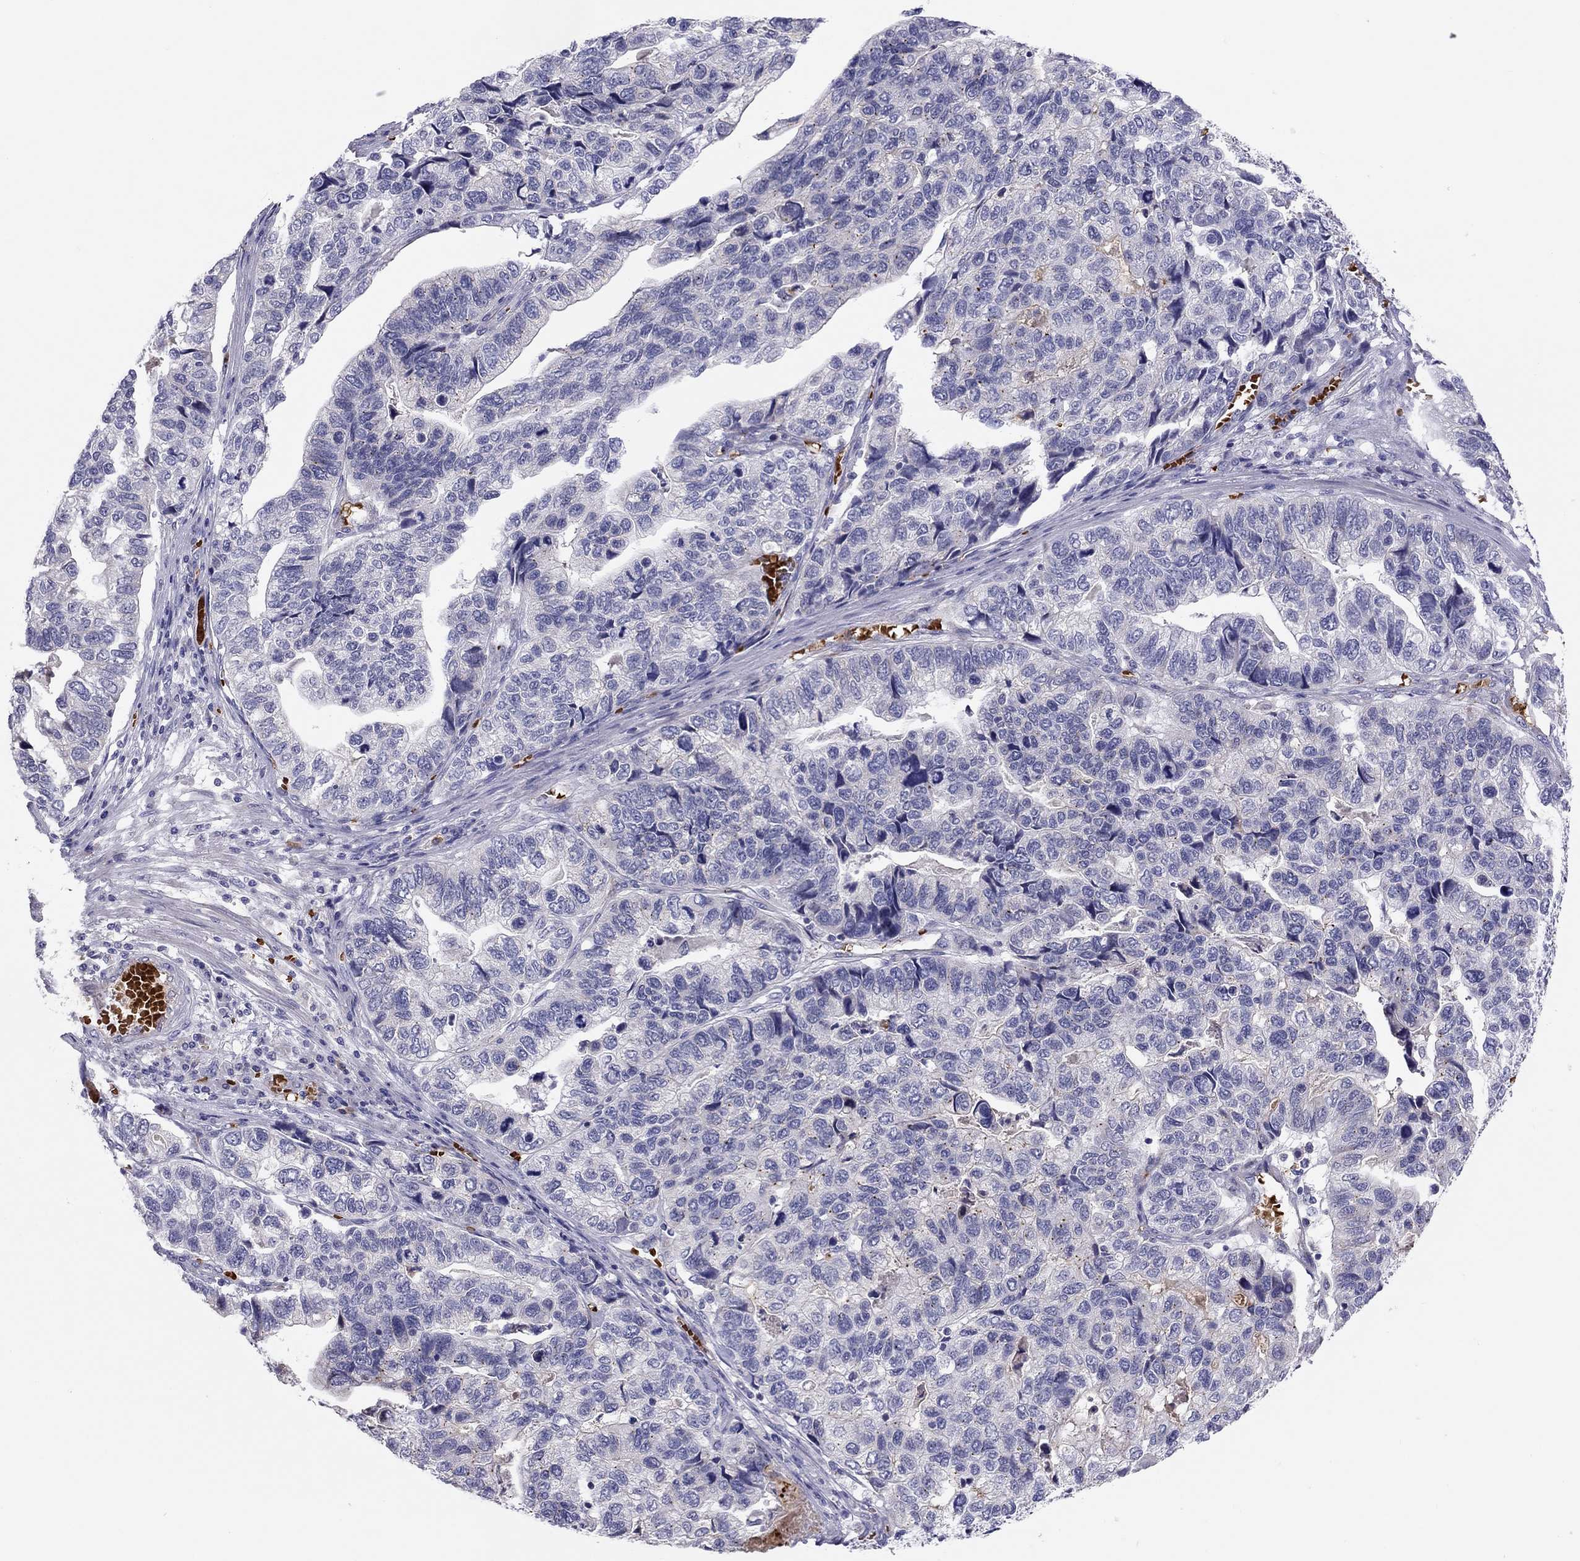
{"staining": {"intensity": "negative", "quantity": "none", "location": "none"}, "tissue": "stomach cancer", "cell_type": "Tumor cells", "image_type": "cancer", "snomed": [{"axis": "morphology", "description": "Adenocarcinoma, NOS"}, {"axis": "topography", "description": "Stomach, upper"}], "caption": "The photomicrograph reveals no significant positivity in tumor cells of adenocarcinoma (stomach). (DAB (3,3'-diaminobenzidine) IHC, high magnification).", "gene": "FRMD1", "patient": {"sex": "female", "age": 67}}